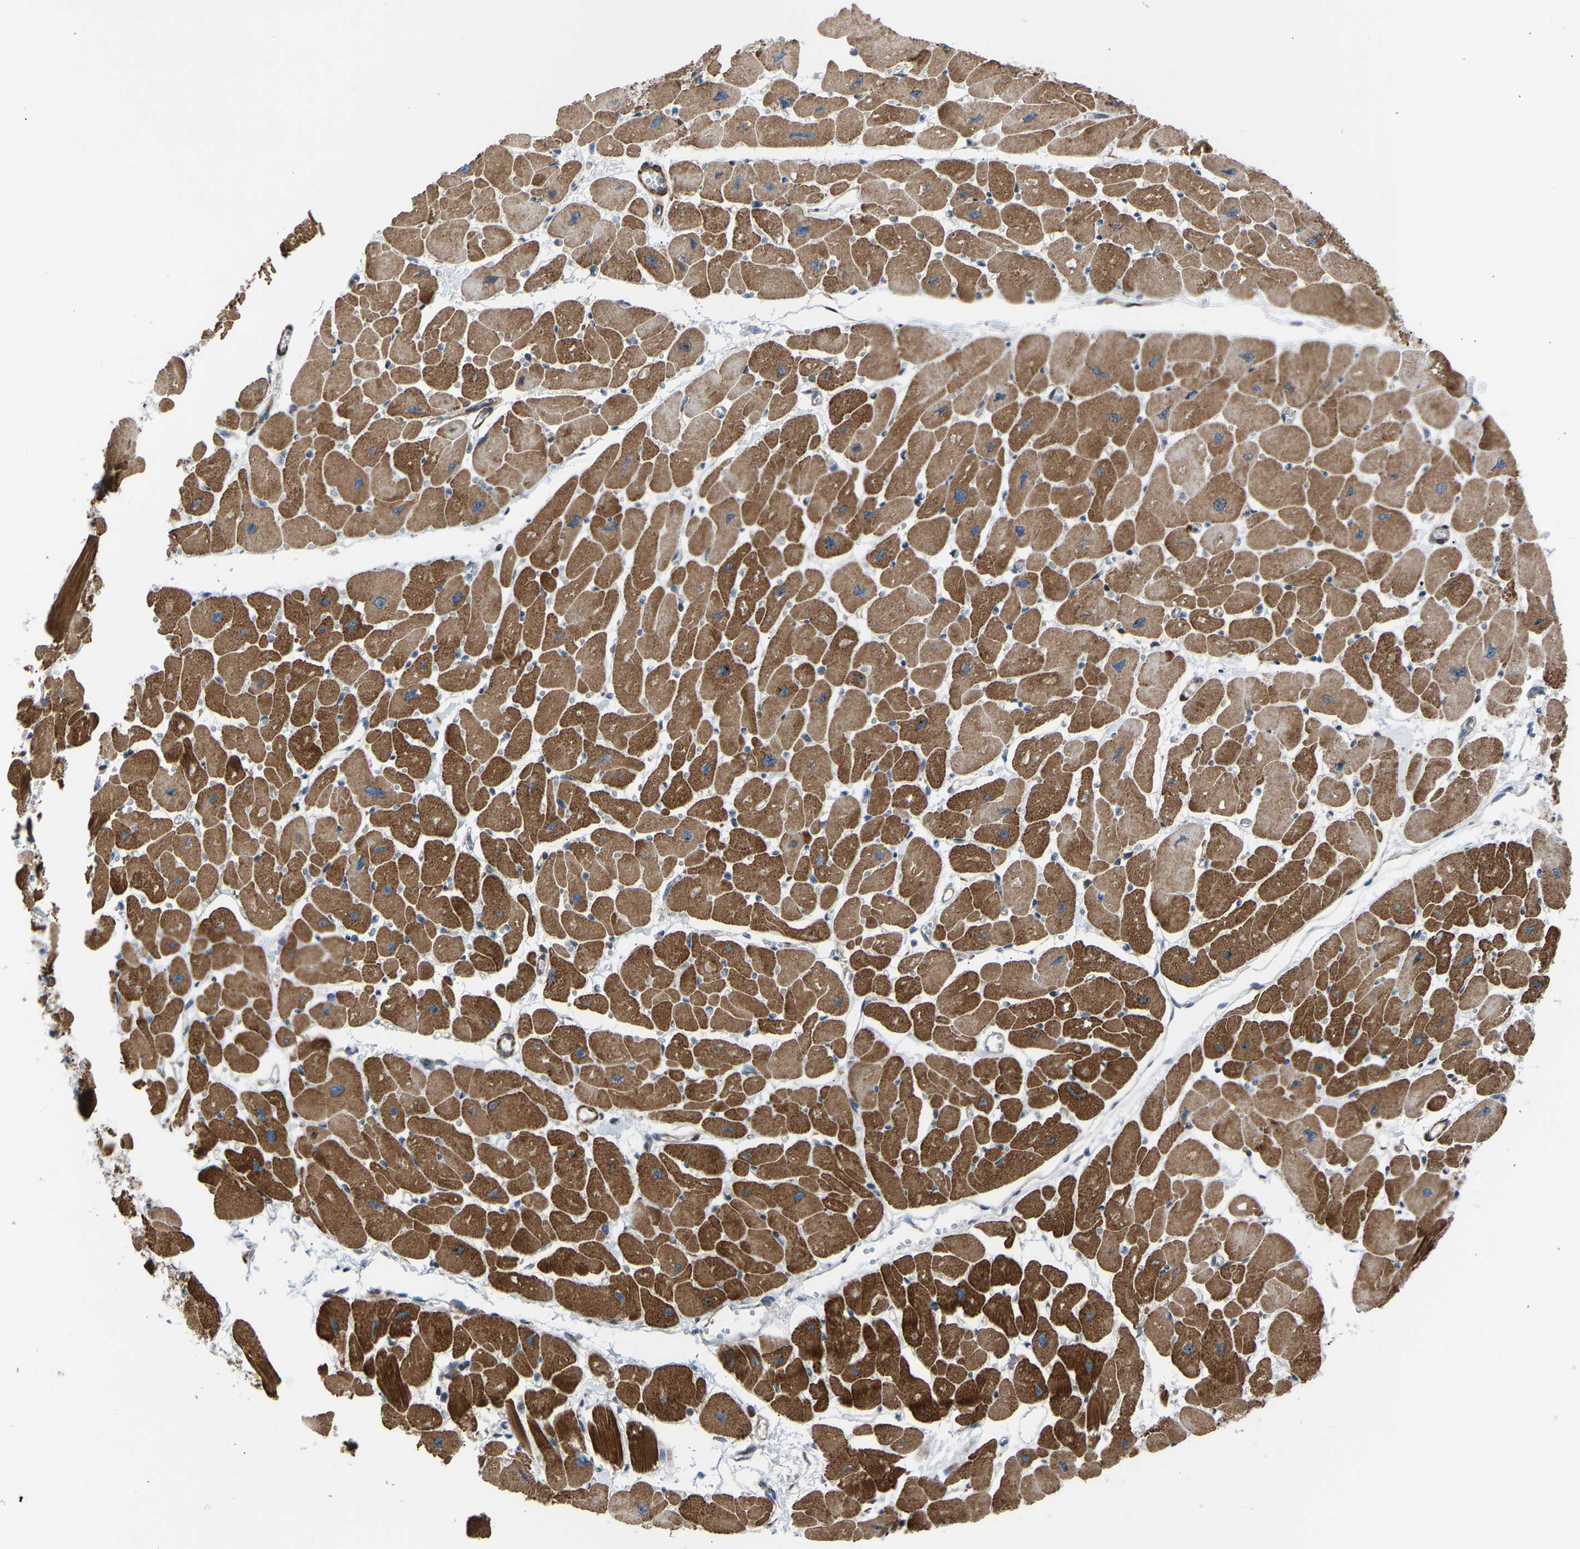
{"staining": {"intensity": "strong", "quantity": ">75%", "location": "cytoplasmic/membranous"}, "tissue": "heart muscle", "cell_type": "Cardiomyocytes", "image_type": "normal", "snomed": [{"axis": "morphology", "description": "Normal tissue, NOS"}, {"axis": "topography", "description": "Heart"}], "caption": "Immunohistochemistry histopathology image of unremarkable heart muscle: heart muscle stained using IHC exhibits high levels of strong protein expression localized specifically in the cytoplasmic/membranous of cardiomyocytes, appearing as a cytoplasmic/membranous brown color.", "gene": "VPS41", "patient": {"sex": "female", "age": 54}}